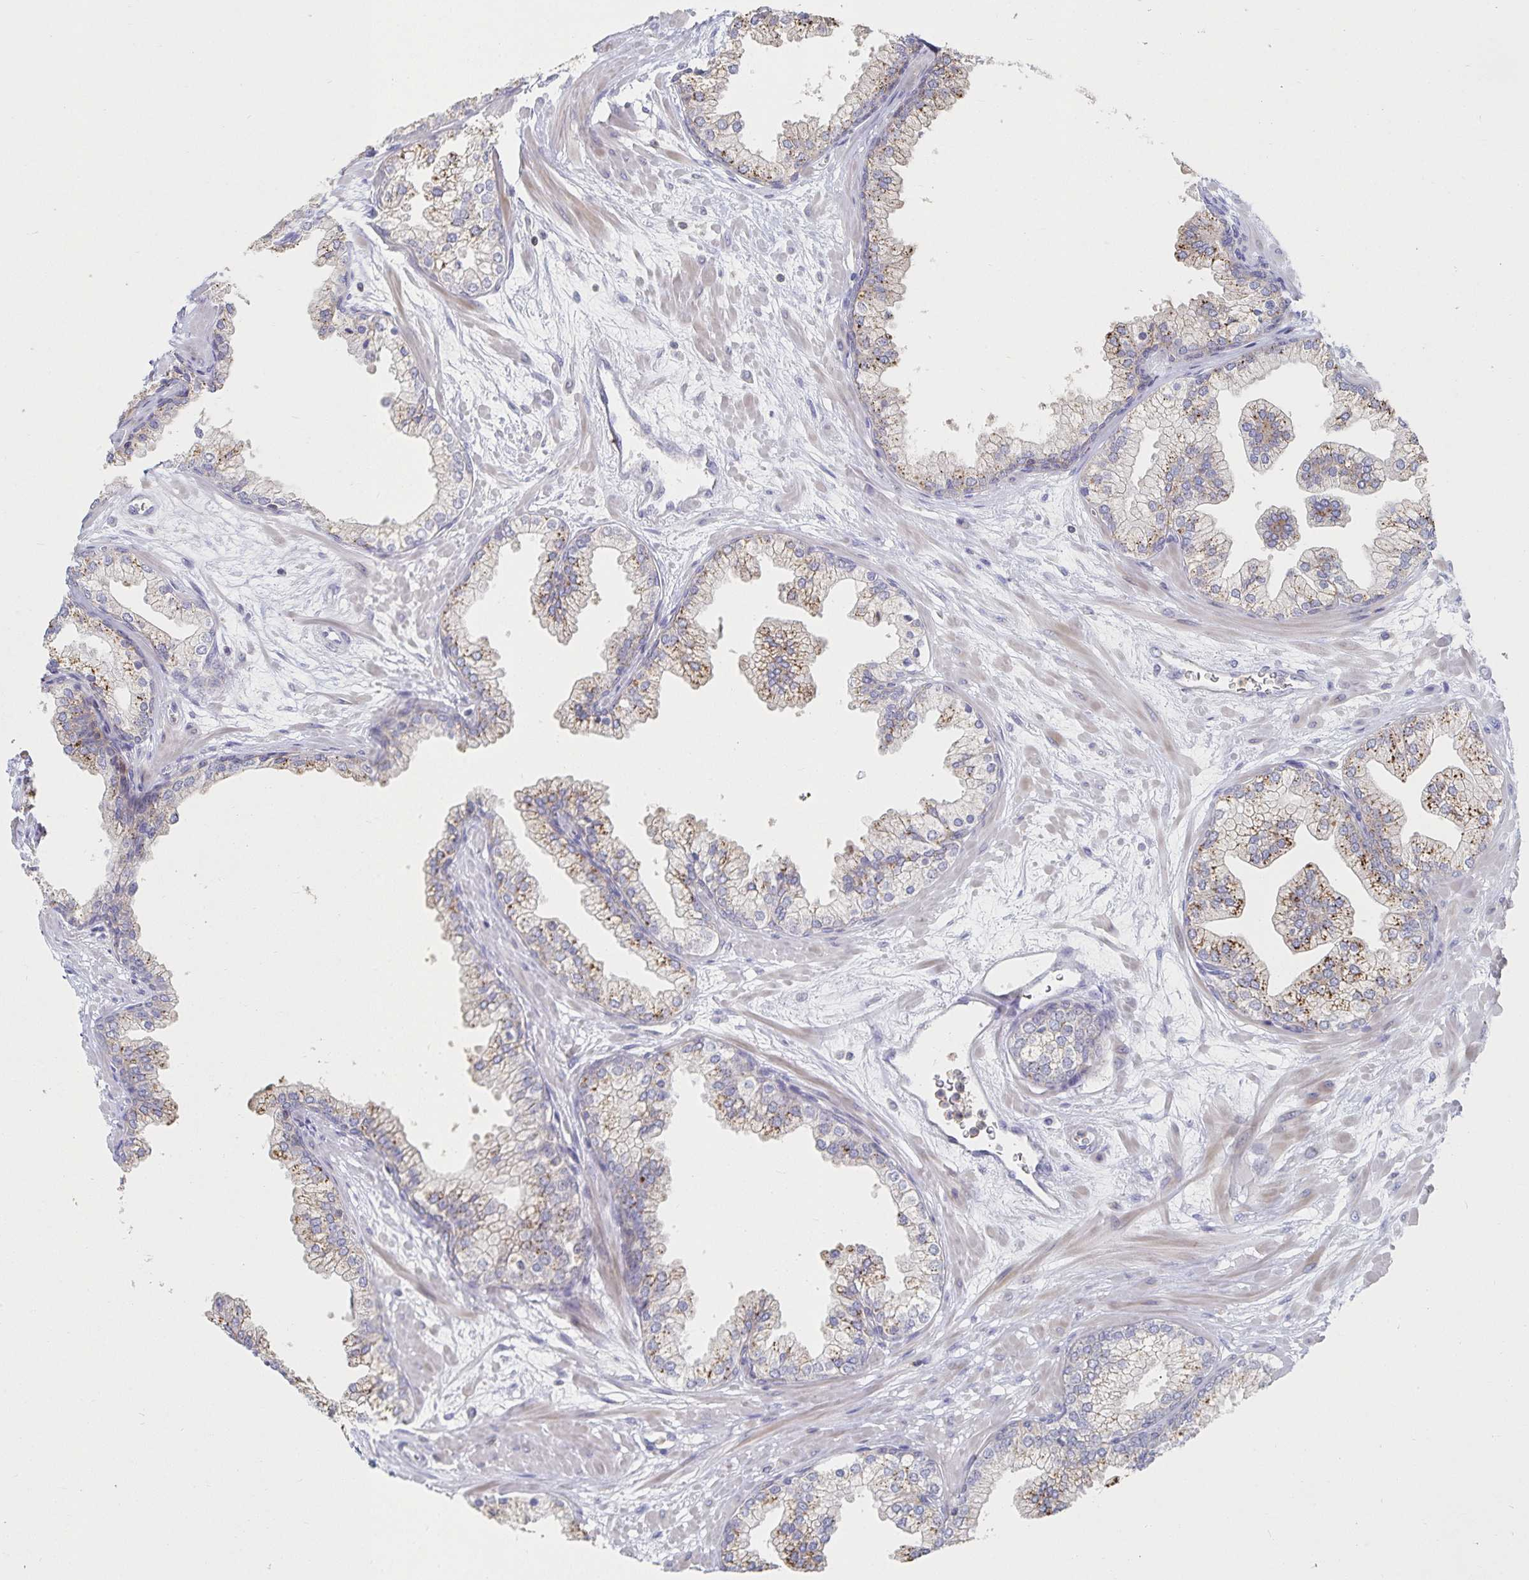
{"staining": {"intensity": "weak", "quantity": "25%-75%", "location": "cytoplasmic/membranous"}, "tissue": "prostate", "cell_type": "Glandular cells", "image_type": "normal", "snomed": [{"axis": "morphology", "description": "Normal tissue, NOS"}, {"axis": "topography", "description": "Prostate"}, {"axis": "topography", "description": "Peripheral nerve tissue"}], "caption": "Immunohistochemistry (IHC) of unremarkable human prostate exhibits low levels of weak cytoplasmic/membranous positivity in approximately 25%-75% of glandular cells.", "gene": "PIK3CD", "patient": {"sex": "male", "age": 61}}